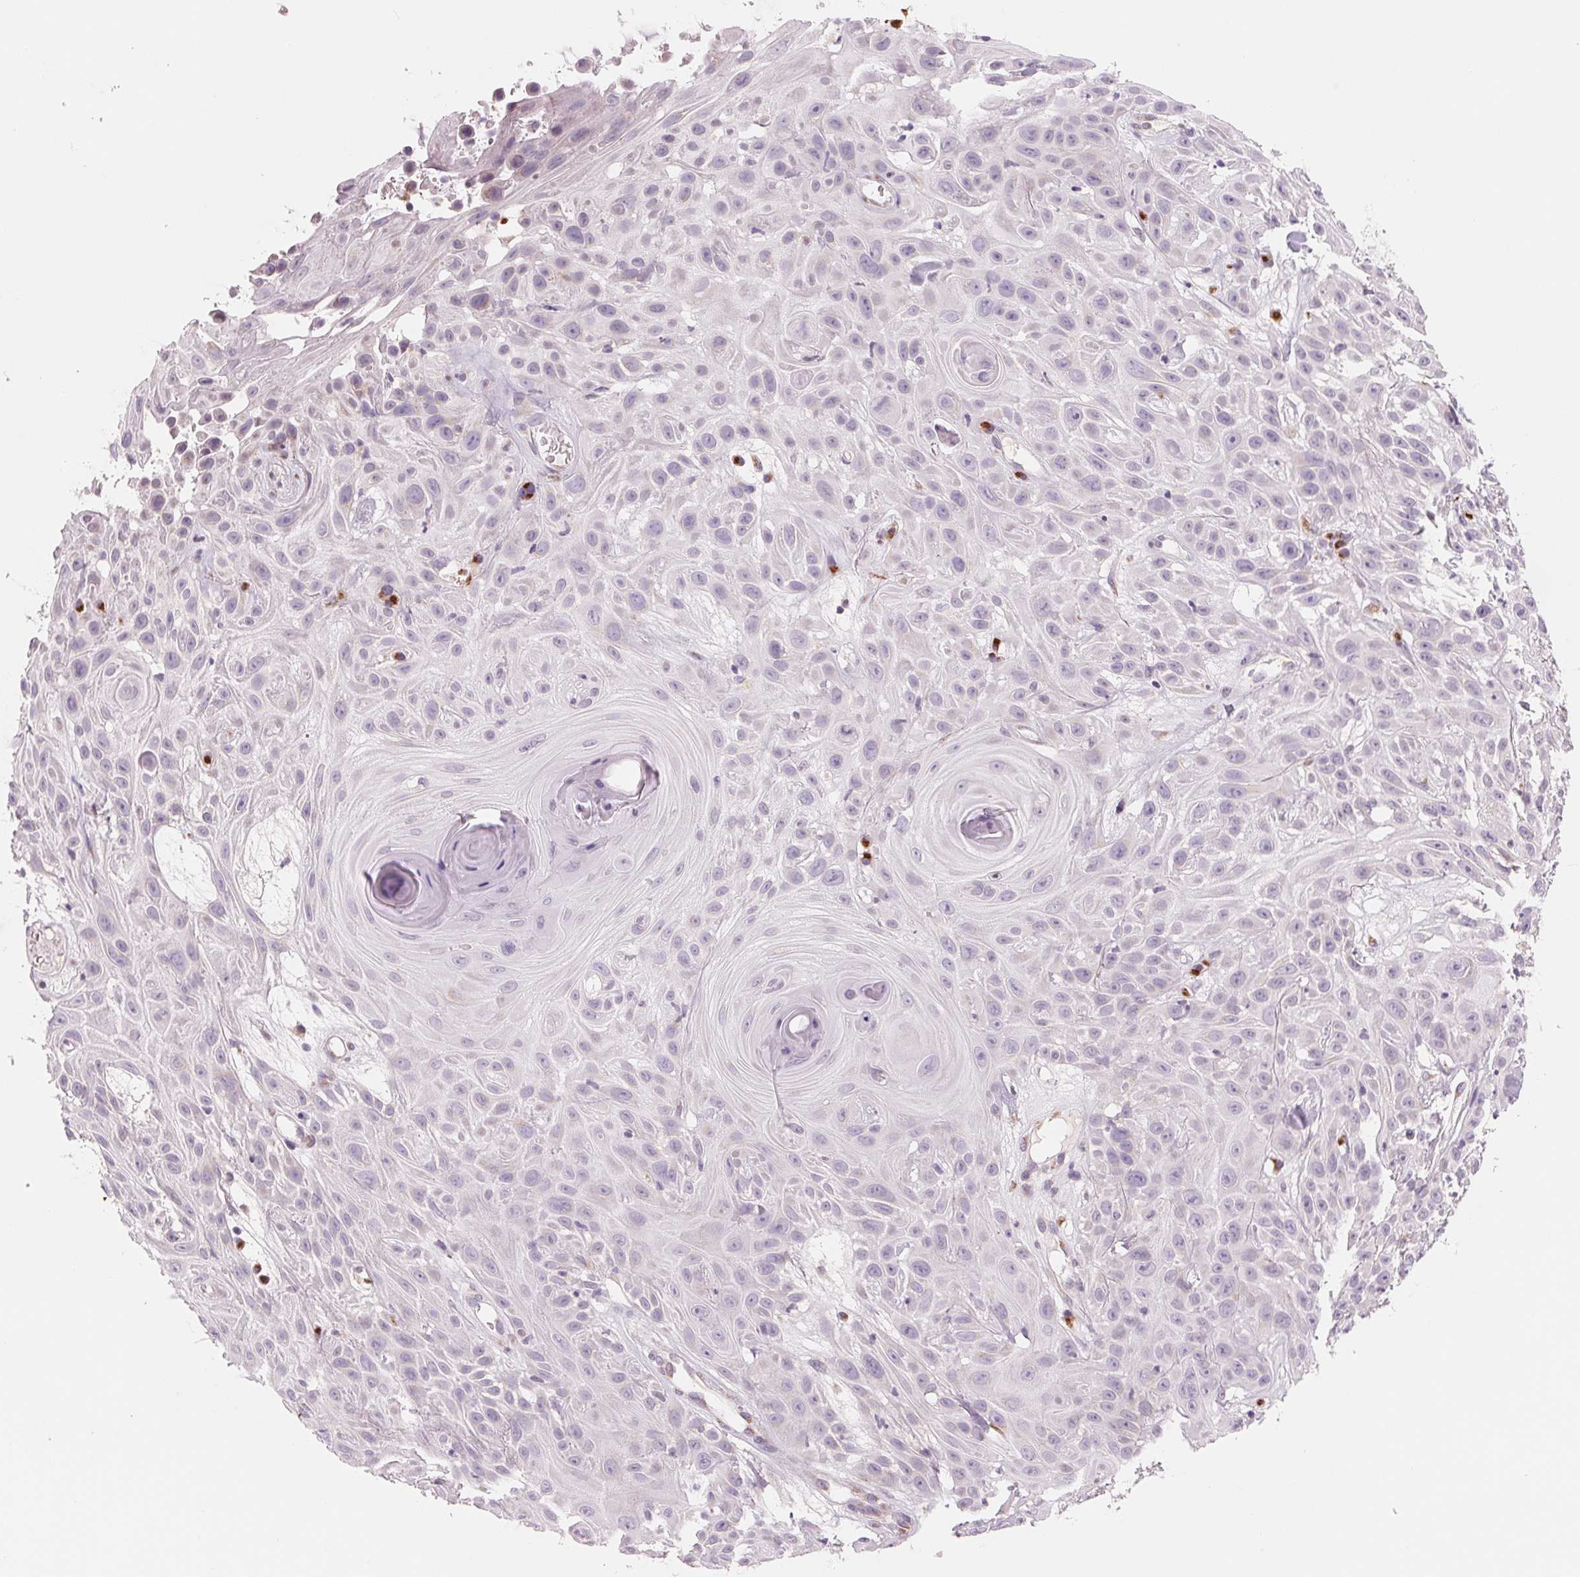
{"staining": {"intensity": "negative", "quantity": "none", "location": "none"}, "tissue": "skin cancer", "cell_type": "Tumor cells", "image_type": "cancer", "snomed": [{"axis": "morphology", "description": "Squamous cell carcinoma, NOS"}, {"axis": "topography", "description": "Skin"}], "caption": "IHC photomicrograph of neoplastic tissue: human skin squamous cell carcinoma stained with DAB reveals no significant protein expression in tumor cells.", "gene": "IL9R", "patient": {"sex": "male", "age": 82}}